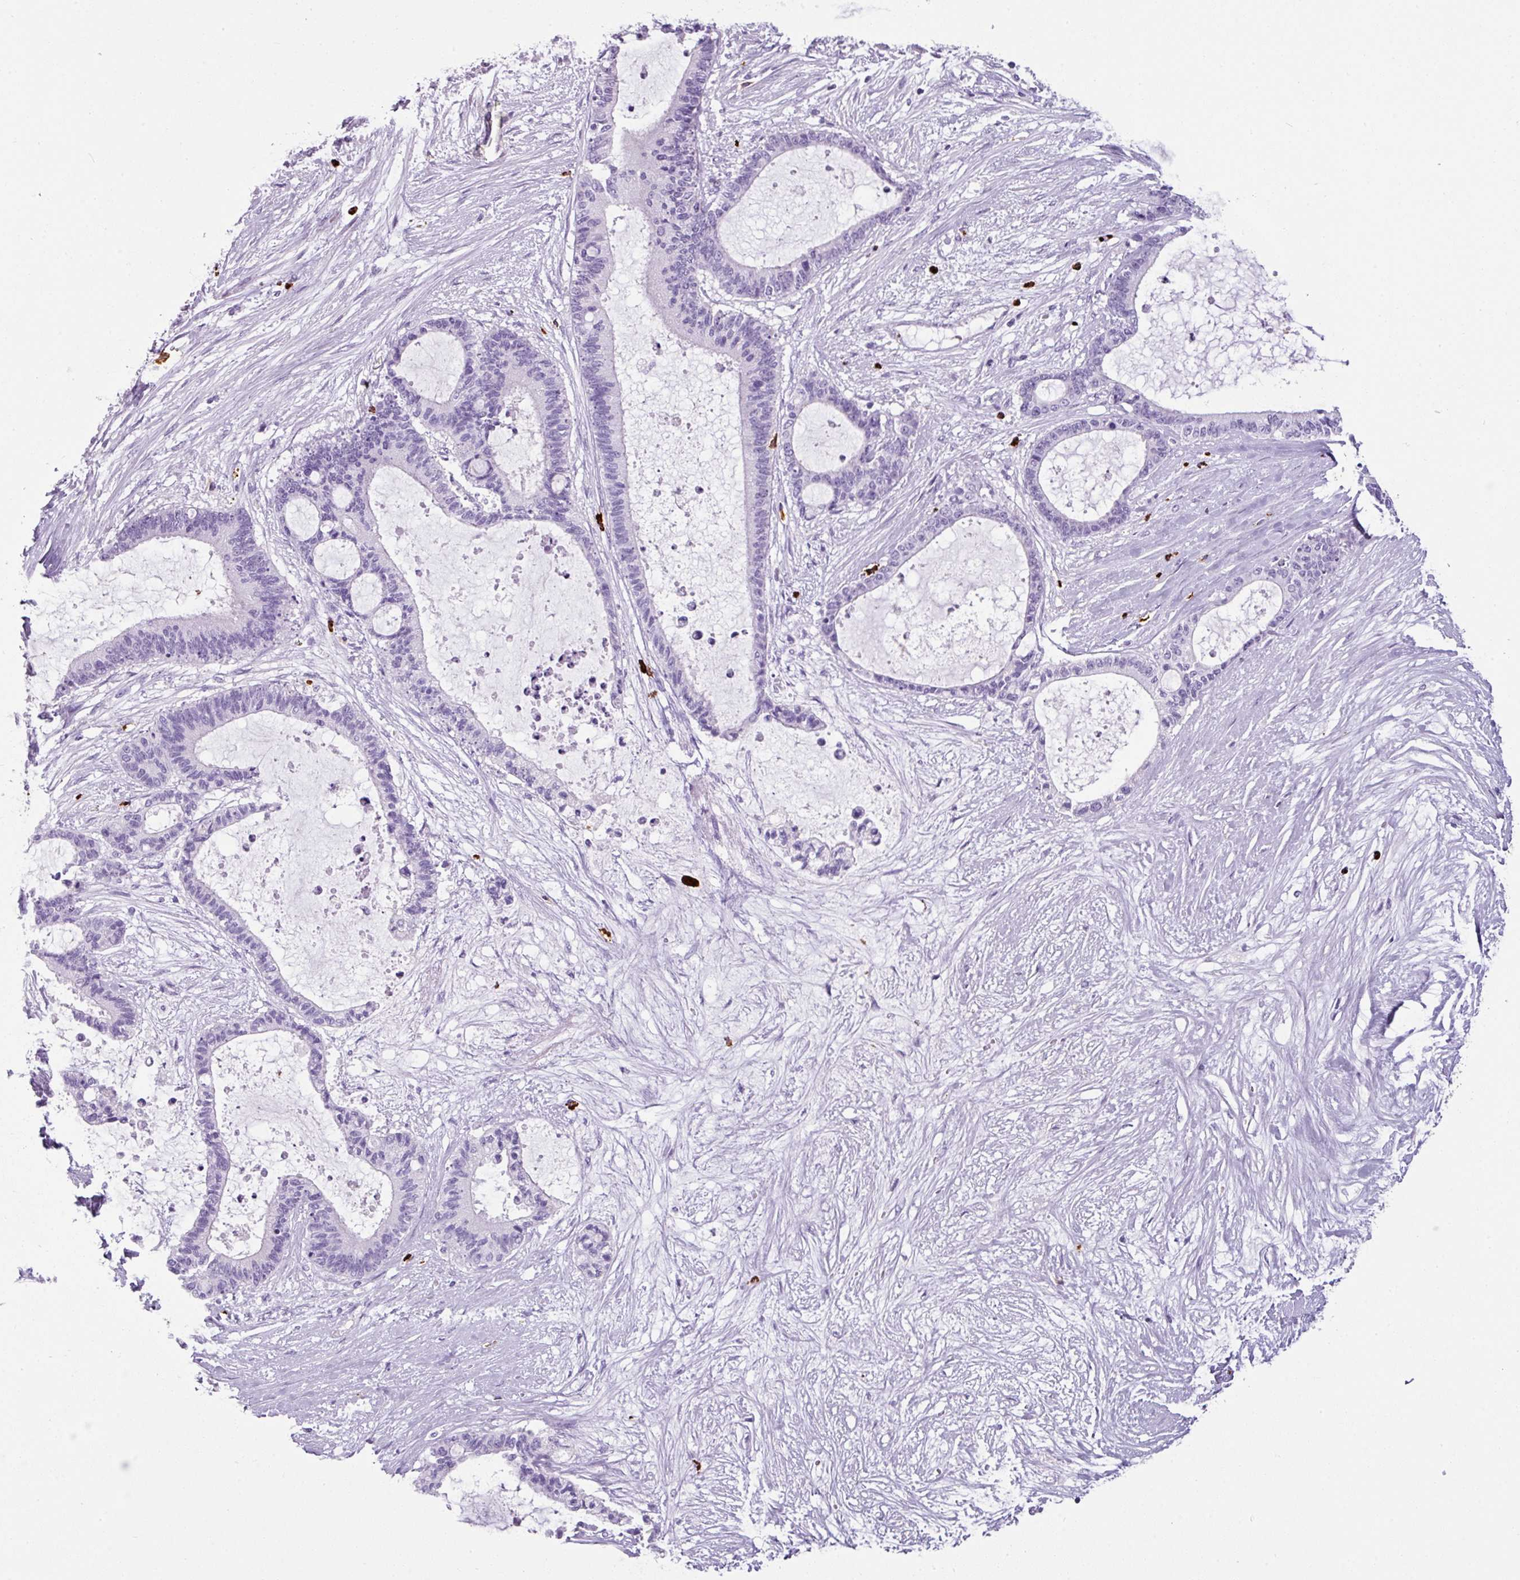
{"staining": {"intensity": "negative", "quantity": "none", "location": "none"}, "tissue": "liver cancer", "cell_type": "Tumor cells", "image_type": "cancer", "snomed": [{"axis": "morphology", "description": "Normal tissue, NOS"}, {"axis": "morphology", "description": "Cholangiocarcinoma"}, {"axis": "topography", "description": "Liver"}, {"axis": "topography", "description": "Peripheral nerve tissue"}], "caption": "This is an IHC image of human liver cancer. There is no expression in tumor cells.", "gene": "CTSG", "patient": {"sex": "female", "age": 73}}